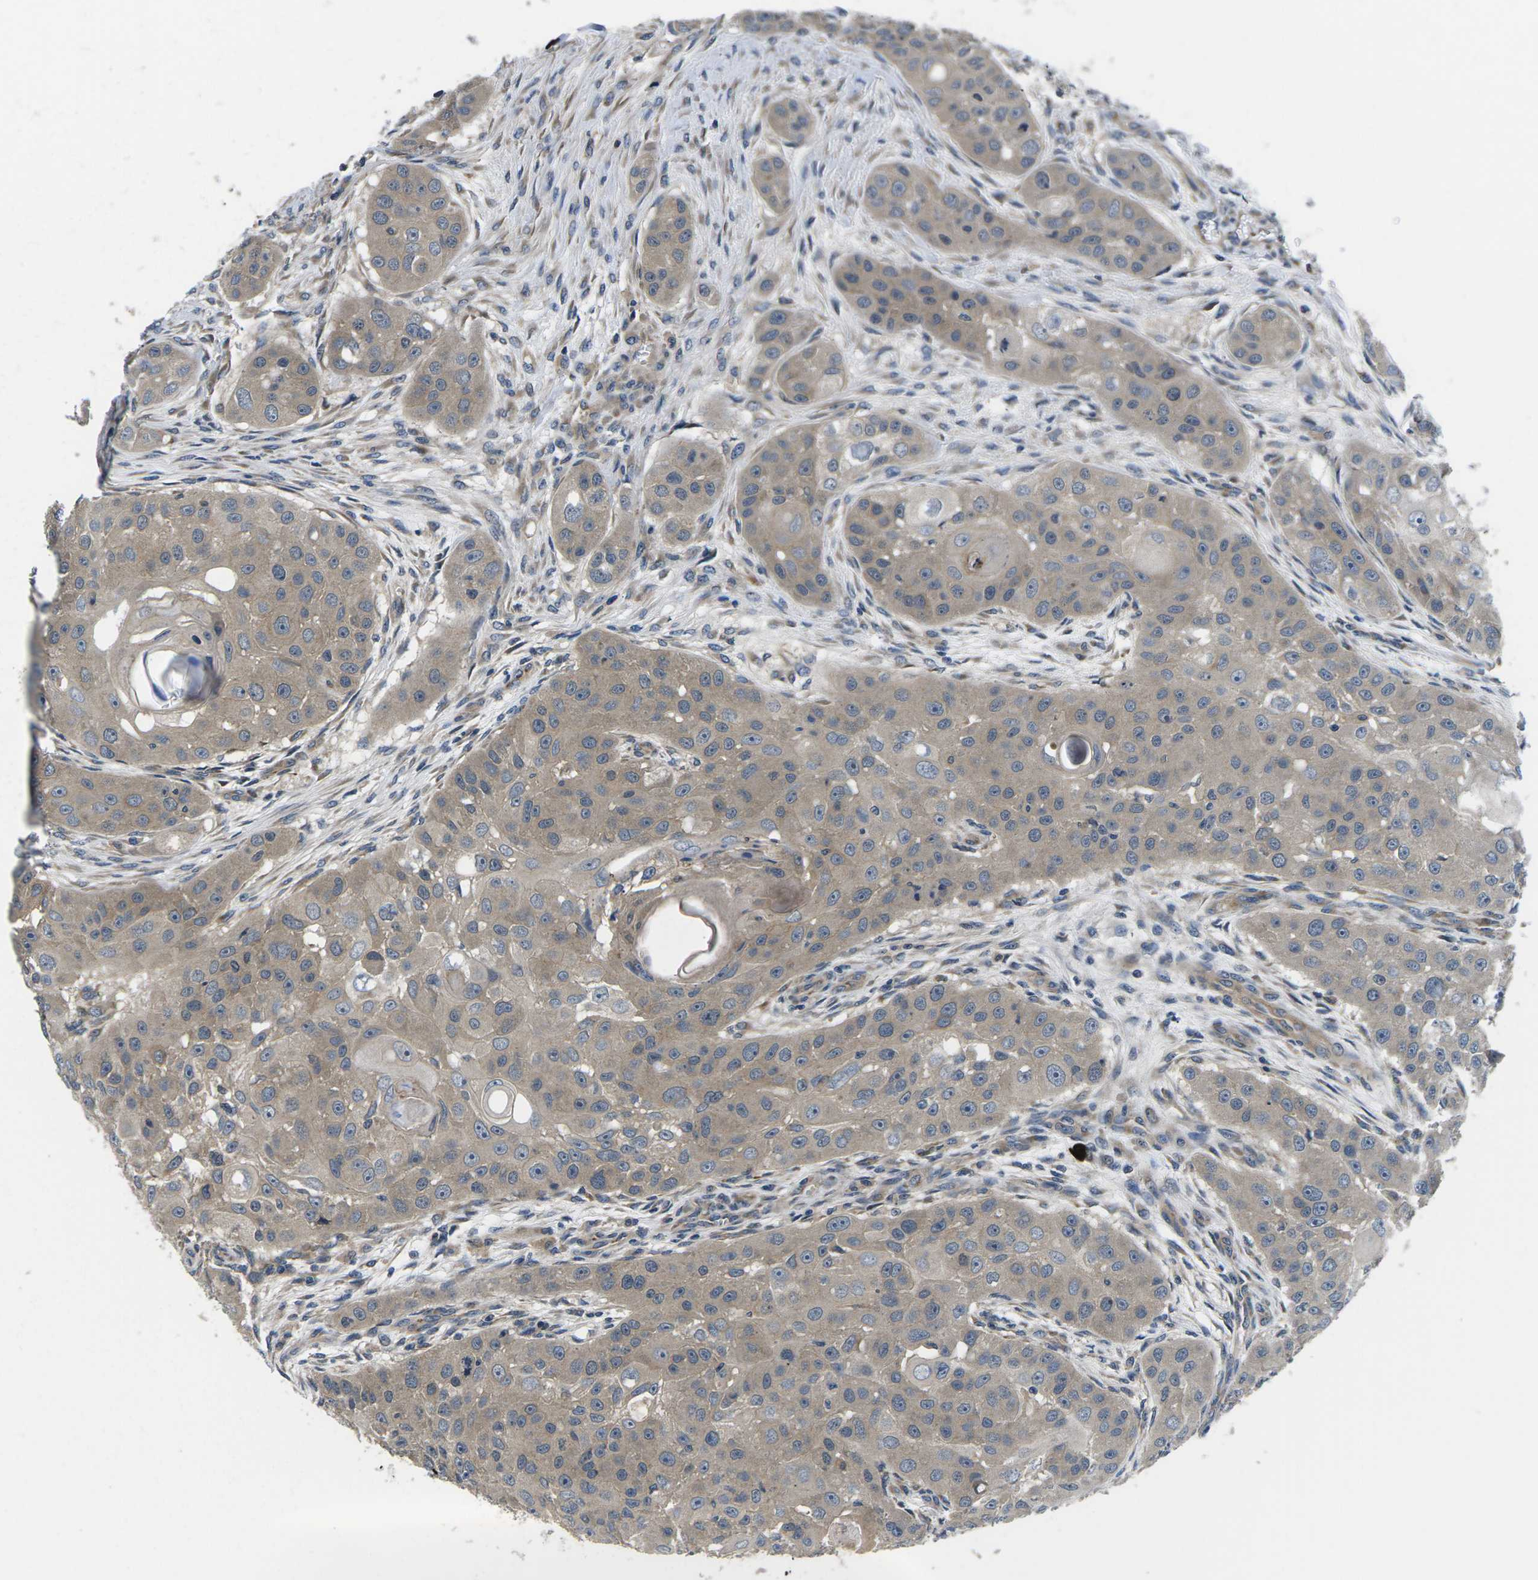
{"staining": {"intensity": "weak", "quantity": "<25%", "location": "cytoplasmic/membranous"}, "tissue": "head and neck cancer", "cell_type": "Tumor cells", "image_type": "cancer", "snomed": [{"axis": "morphology", "description": "Normal tissue, NOS"}, {"axis": "morphology", "description": "Squamous cell carcinoma, NOS"}, {"axis": "topography", "description": "Skeletal muscle"}, {"axis": "topography", "description": "Head-Neck"}], "caption": "There is no significant expression in tumor cells of head and neck cancer (squamous cell carcinoma).", "gene": "PLCE1", "patient": {"sex": "male", "age": 51}}